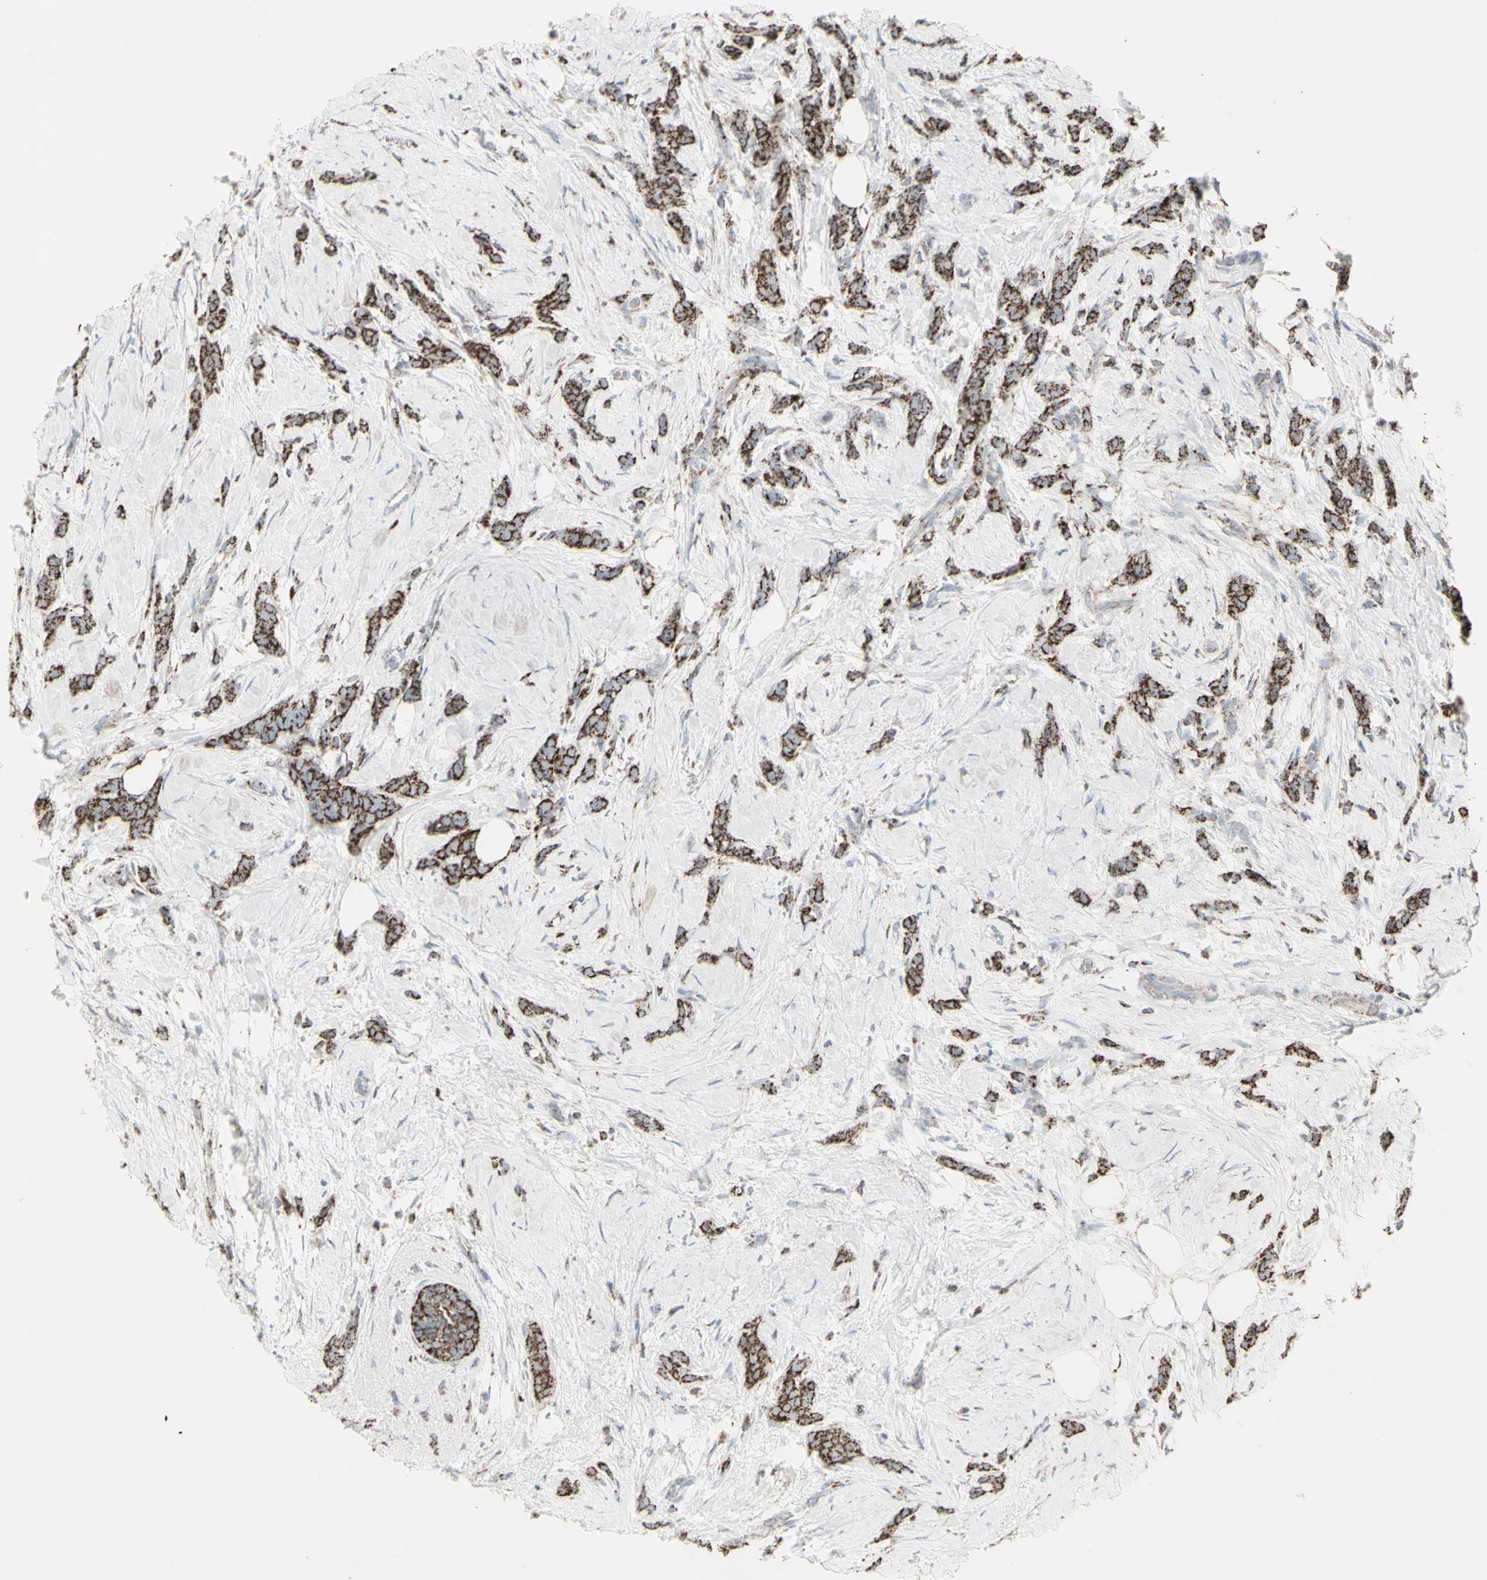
{"staining": {"intensity": "strong", "quantity": ">75%", "location": "cytoplasmic/membranous"}, "tissue": "breast cancer", "cell_type": "Tumor cells", "image_type": "cancer", "snomed": [{"axis": "morphology", "description": "Lobular carcinoma, in situ"}, {"axis": "morphology", "description": "Lobular carcinoma"}, {"axis": "topography", "description": "Breast"}], "caption": "Immunohistochemical staining of breast lobular carcinoma in situ demonstrates high levels of strong cytoplasmic/membranous protein staining in approximately >75% of tumor cells.", "gene": "PLGRKT", "patient": {"sex": "female", "age": 41}}